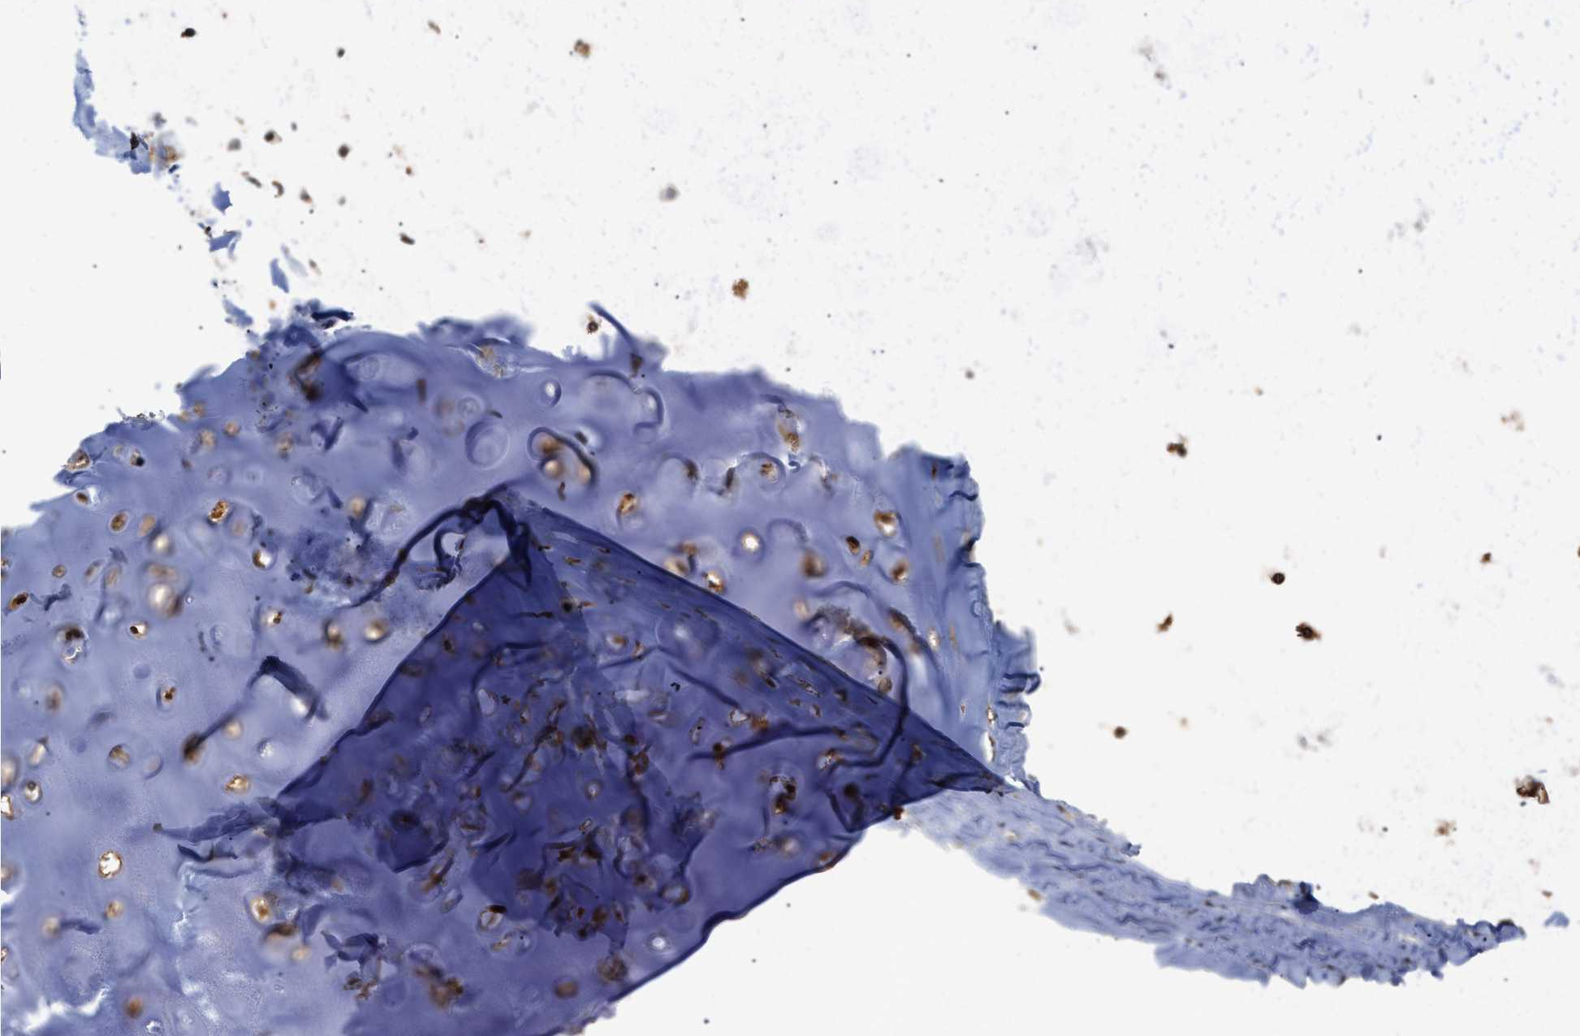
{"staining": {"intensity": "moderate", "quantity": ">75%", "location": "cytoplasmic/membranous"}, "tissue": "adipose tissue", "cell_type": "Adipocytes", "image_type": "normal", "snomed": [{"axis": "morphology", "description": "Normal tissue, NOS"}, {"axis": "topography", "description": "Cartilage tissue"}, {"axis": "topography", "description": "Bronchus"}], "caption": "Immunohistochemical staining of benign adipose tissue demonstrates medium levels of moderate cytoplasmic/membranous staining in approximately >75% of adipocytes.", "gene": "CALM1", "patient": {"sex": "female", "age": 73}}